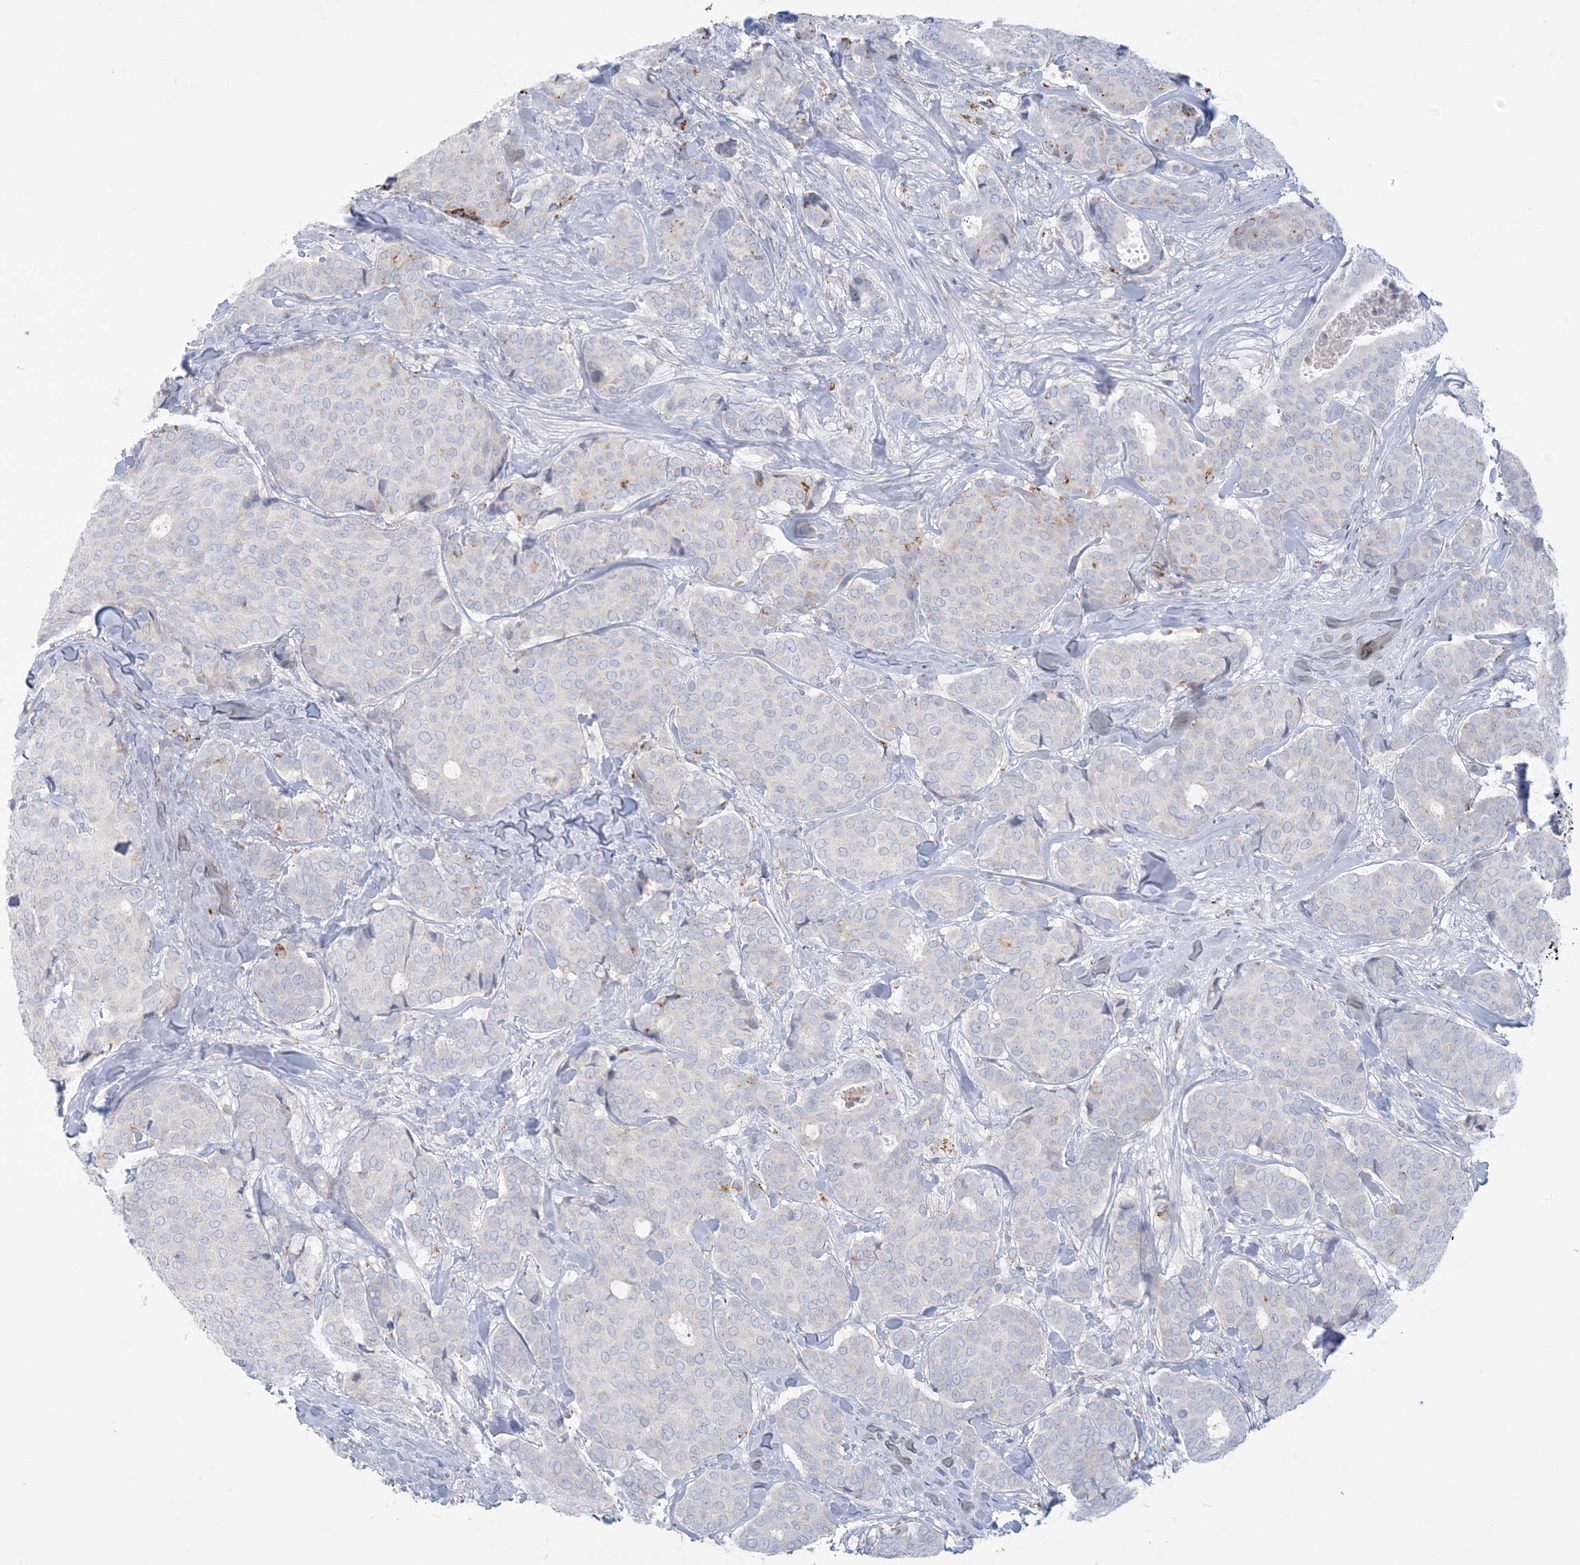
{"staining": {"intensity": "negative", "quantity": "none", "location": "none"}, "tissue": "breast cancer", "cell_type": "Tumor cells", "image_type": "cancer", "snomed": [{"axis": "morphology", "description": "Duct carcinoma"}, {"axis": "topography", "description": "Breast"}], "caption": "DAB (3,3'-diaminobenzidine) immunohistochemical staining of human breast invasive ductal carcinoma shows no significant expression in tumor cells.", "gene": "KCTD6", "patient": {"sex": "female", "age": 75}}